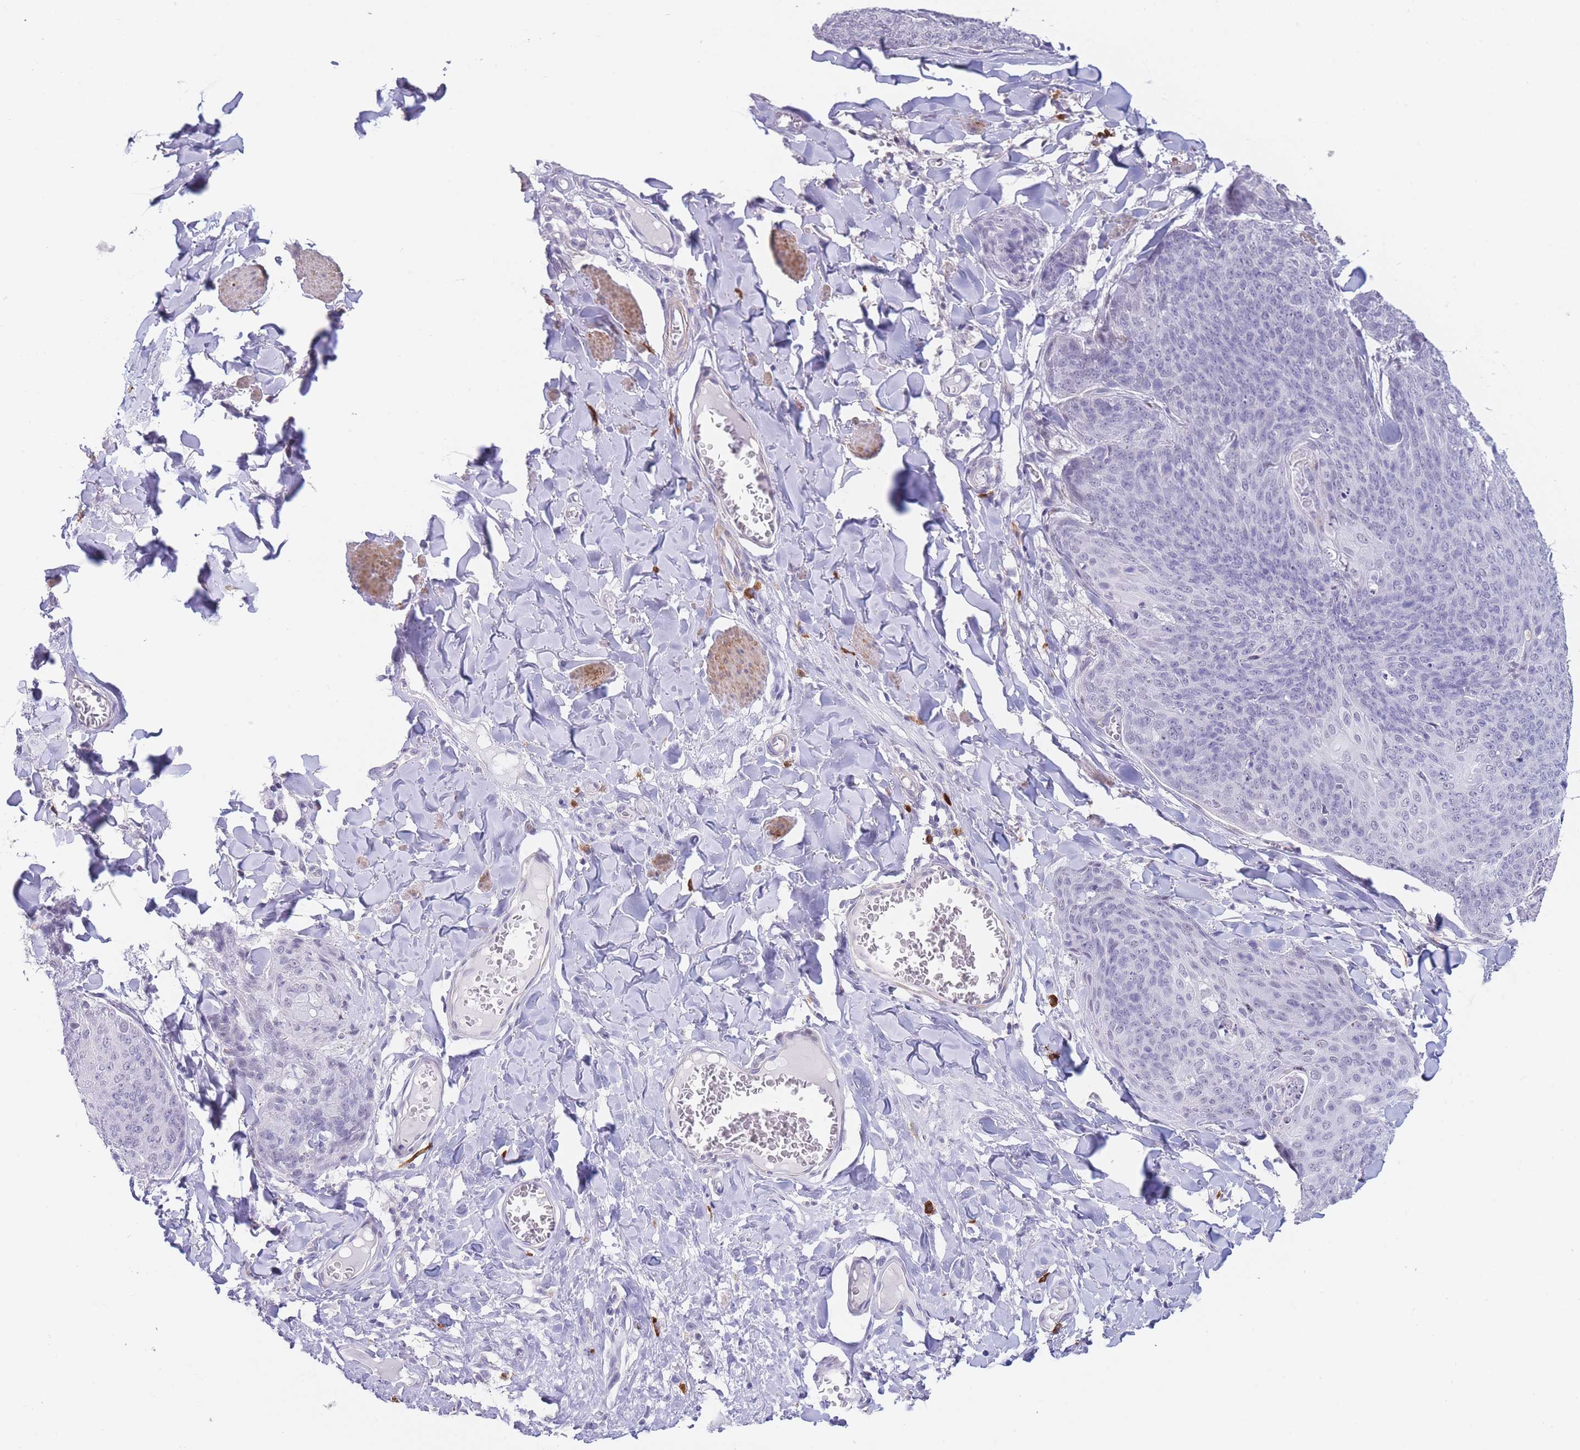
{"staining": {"intensity": "negative", "quantity": "none", "location": "none"}, "tissue": "skin cancer", "cell_type": "Tumor cells", "image_type": "cancer", "snomed": [{"axis": "morphology", "description": "Squamous cell carcinoma, NOS"}, {"axis": "topography", "description": "Skin"}, {"axis": "topography", "description": "Vulva"}], "caption": "Immunohistochemistry photomicrograph of human skin cancer (squamous cell carcinoma) stained for a protein (brown), which shows no staining in tumor cells.", "gene": "ASAP3", "patient": {"sex": "female", "age": 85}}